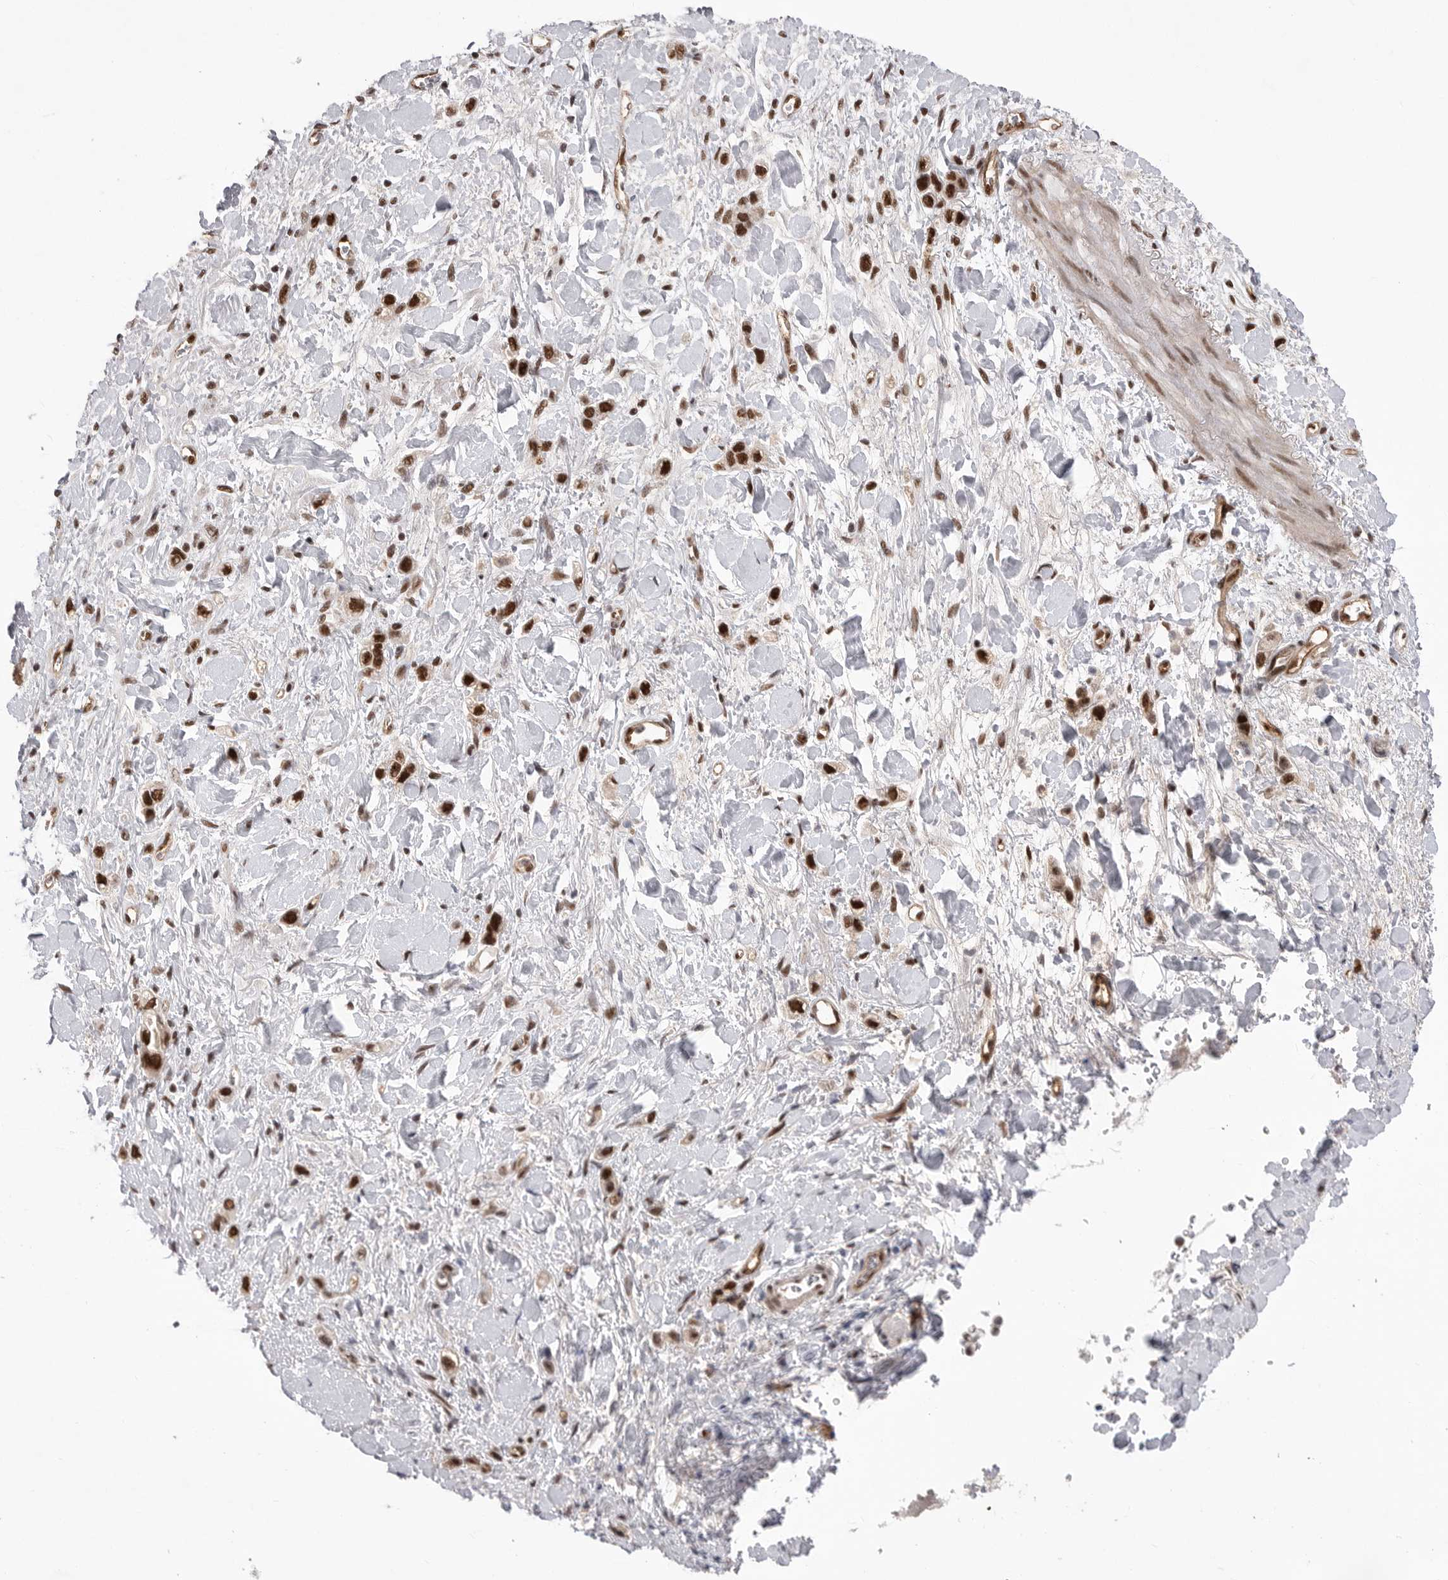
{"staining": {"intensity": "strong", "quantity": ">75%", "location": "nuclear"}, "tissue": "stomach cancer", "cell_type": "Tumor cells", "image_type": "cancer", "snomed": [{"axis": "morphology", "description": "Adenocarcinoma, NOS"}, {"axis": "topography", "description": "Stomach"}], "caption": "The photomicrograph displays a brown stain indicating the presence of a protein in the nuclear of tumor cells in stomach cancer (adenocarcinoma). The protein of interest is shown in brown color, while the nuclei are stained blue.", "gene": "PPP1R8", "patient": {"sex": "female", "age": 65}}